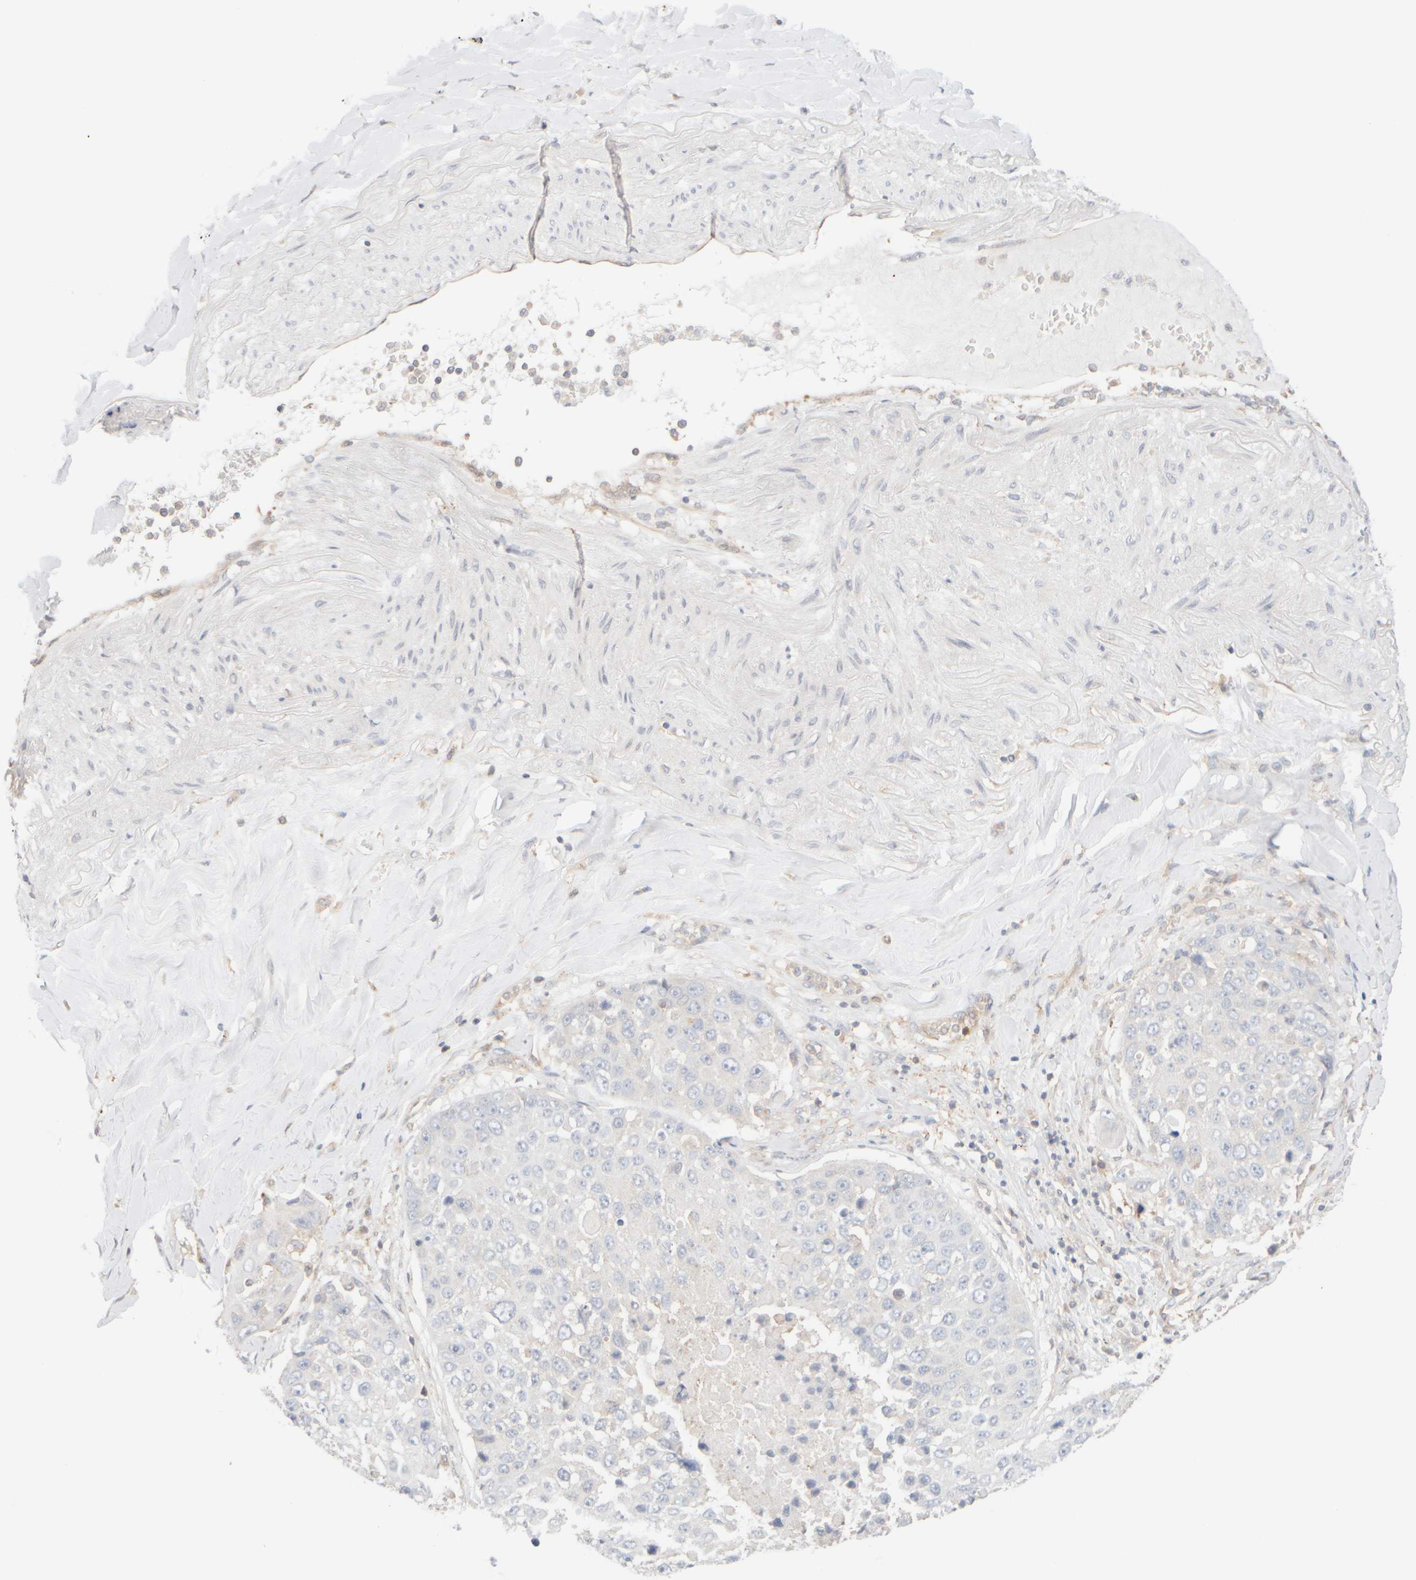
{"staining": {"intensity": "negative", "quantity": "none", "location": "none"}, "tissue": "lung cancer", "cell_type": "Tumor cells", "image_type": "cancer", "snomed": [{"axis": "morphology", "description": "Squamous cell carcinoma, NOS"}, {"axis": "topography", "description": "Lung"}], "caption": "IHC histopathology image of human lung squamous cell carcinoma stained for a protein (brown), which shows no expression in tumor cells.", "gene": "RABEP1", "patient": {"sex": "male", "age": 61}}